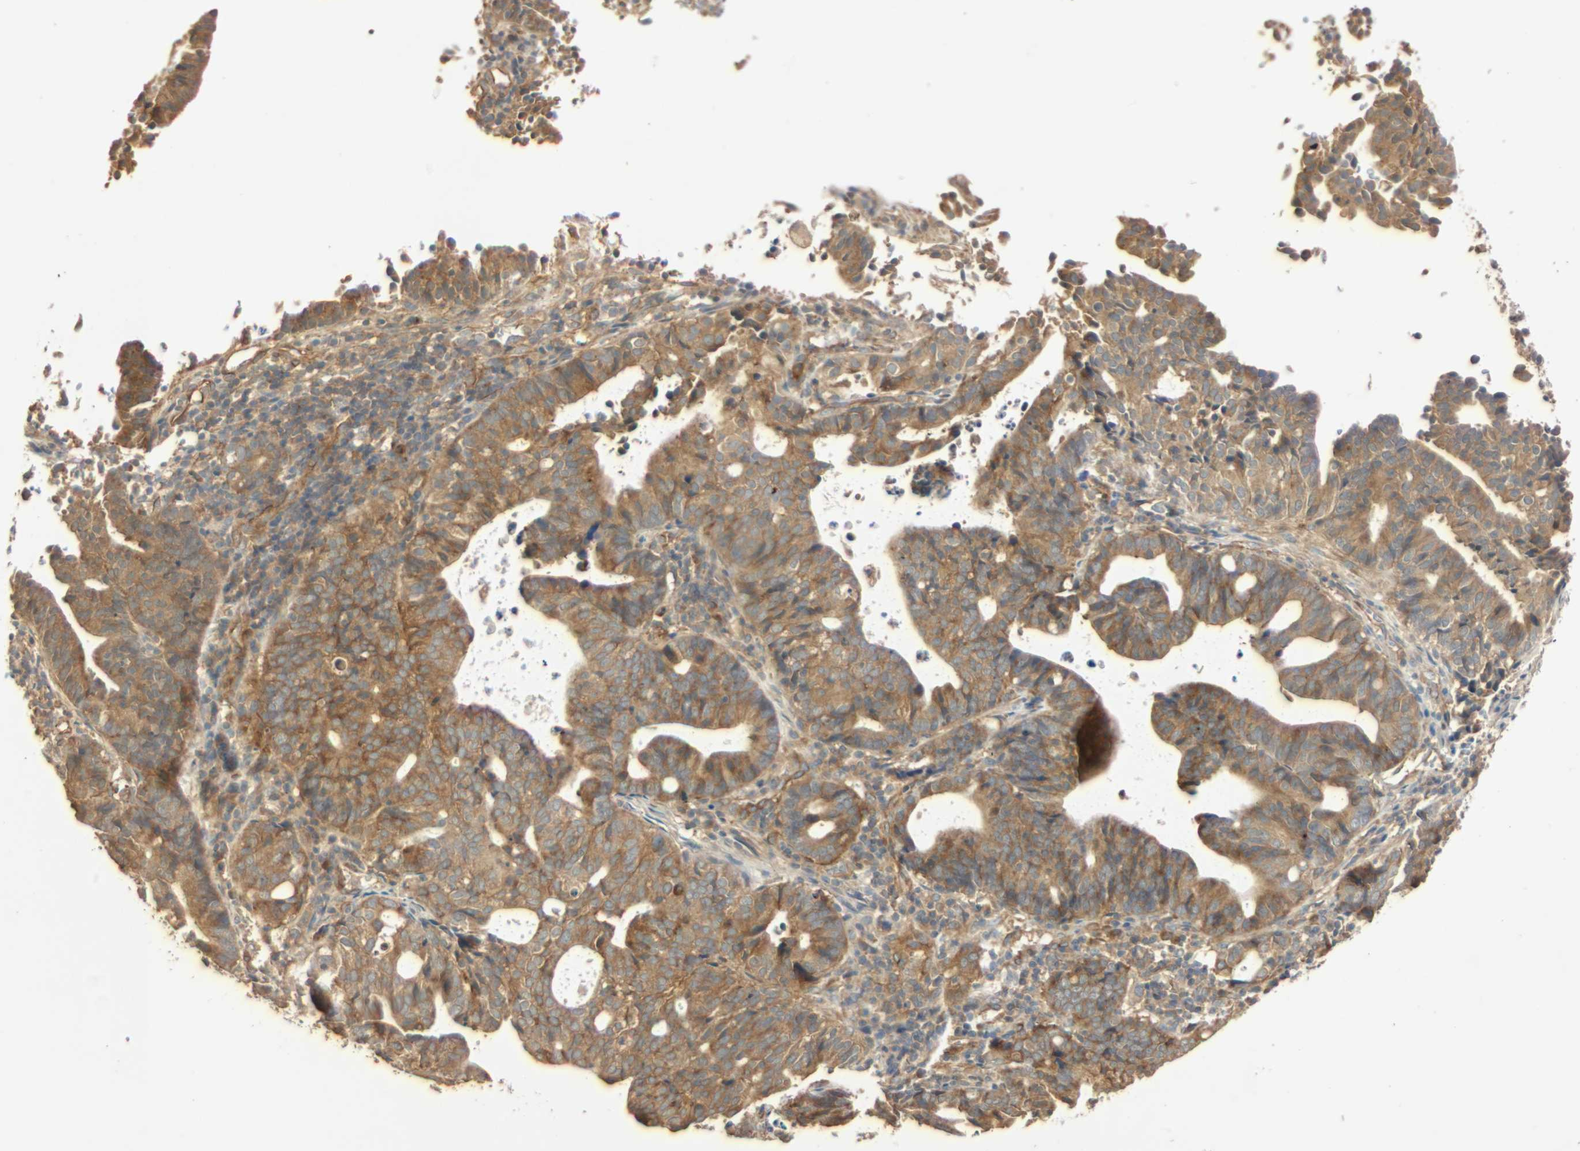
{"staining": {"intensity": "moderate", "quantity": ">75%", "location": "cytoplasmic/membranous"}, "tissue": "endometrial cancer", "cell_type": "Tumor cells", "image_type": "cancer", "snomed": [{"axis": "morphology", "description": "Adenocarcinoma, NOS"}, {"axis": "topography", "description": "Uterus"}], "caption": "Immunohistochemistry (IHC) of human endometrial adenocarcinoma demonstrates medium levels of moderate cytoplasmic/membranous expression in approximately >75% of tumor cells. (Brightfield microscopy of DAB IHC at high magnification).", "gene": "GALK1", "patient": {"sex": "female", "age": 83}}